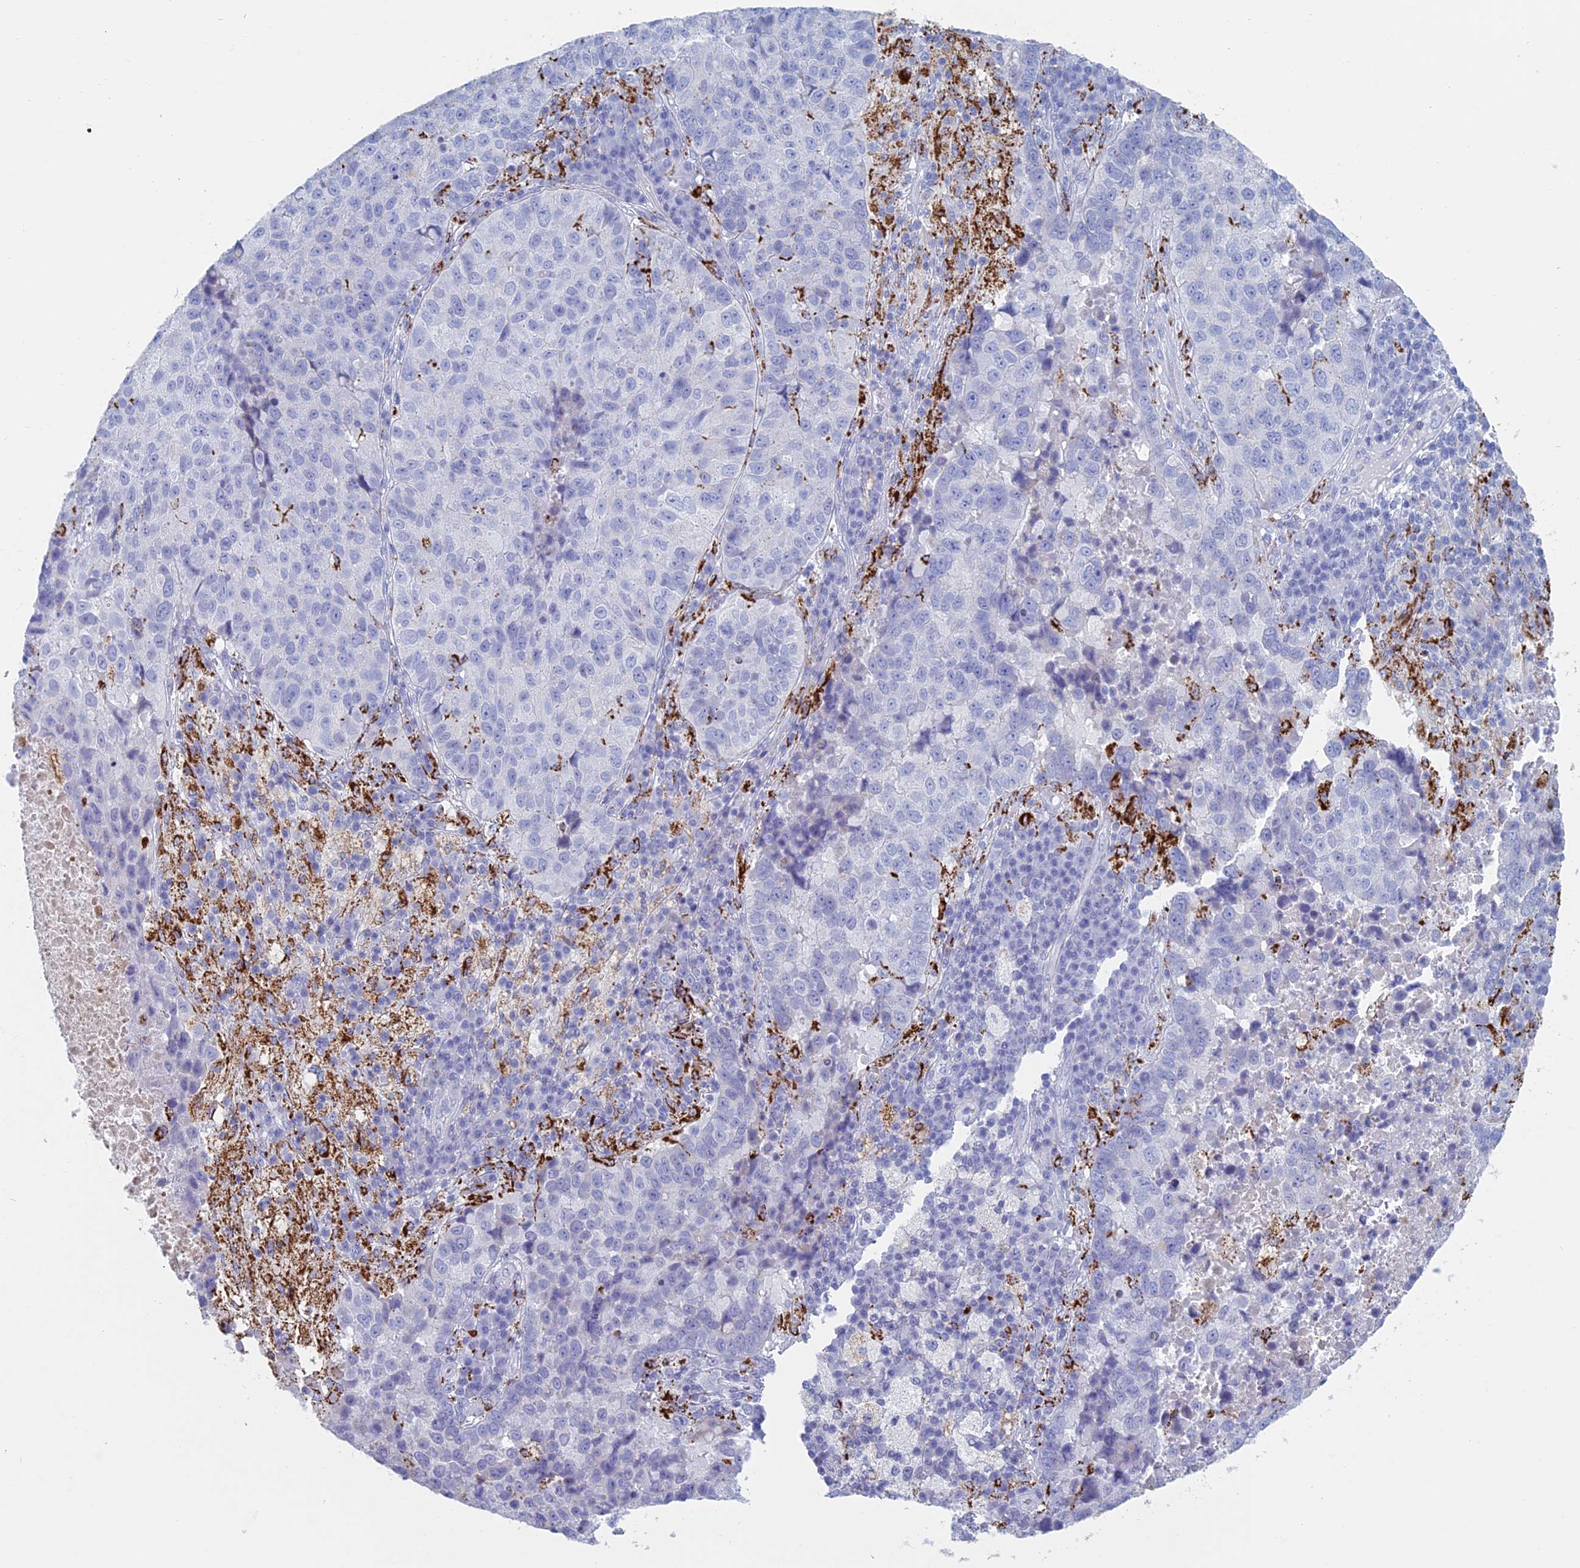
{"staining": {"intensity": "negative", "quantity": "none", "location": "none"}, "tissue": "lung cancer", "cell_type": "Tumor cells", "image_type": "cancer", "snomed": [{"axis": "morphology", "description": "Squamous cell carcinoma, NOS"}, {"axis": "topography", "description": "Lung"}], "caption": "This is a micrograph of immunohistochemistry staining of lung squamous cell carcinoma, which shows no positivity in tumor cells.", "gene": "ALMS1", "patient": {"sex": "male", "age": 73}}